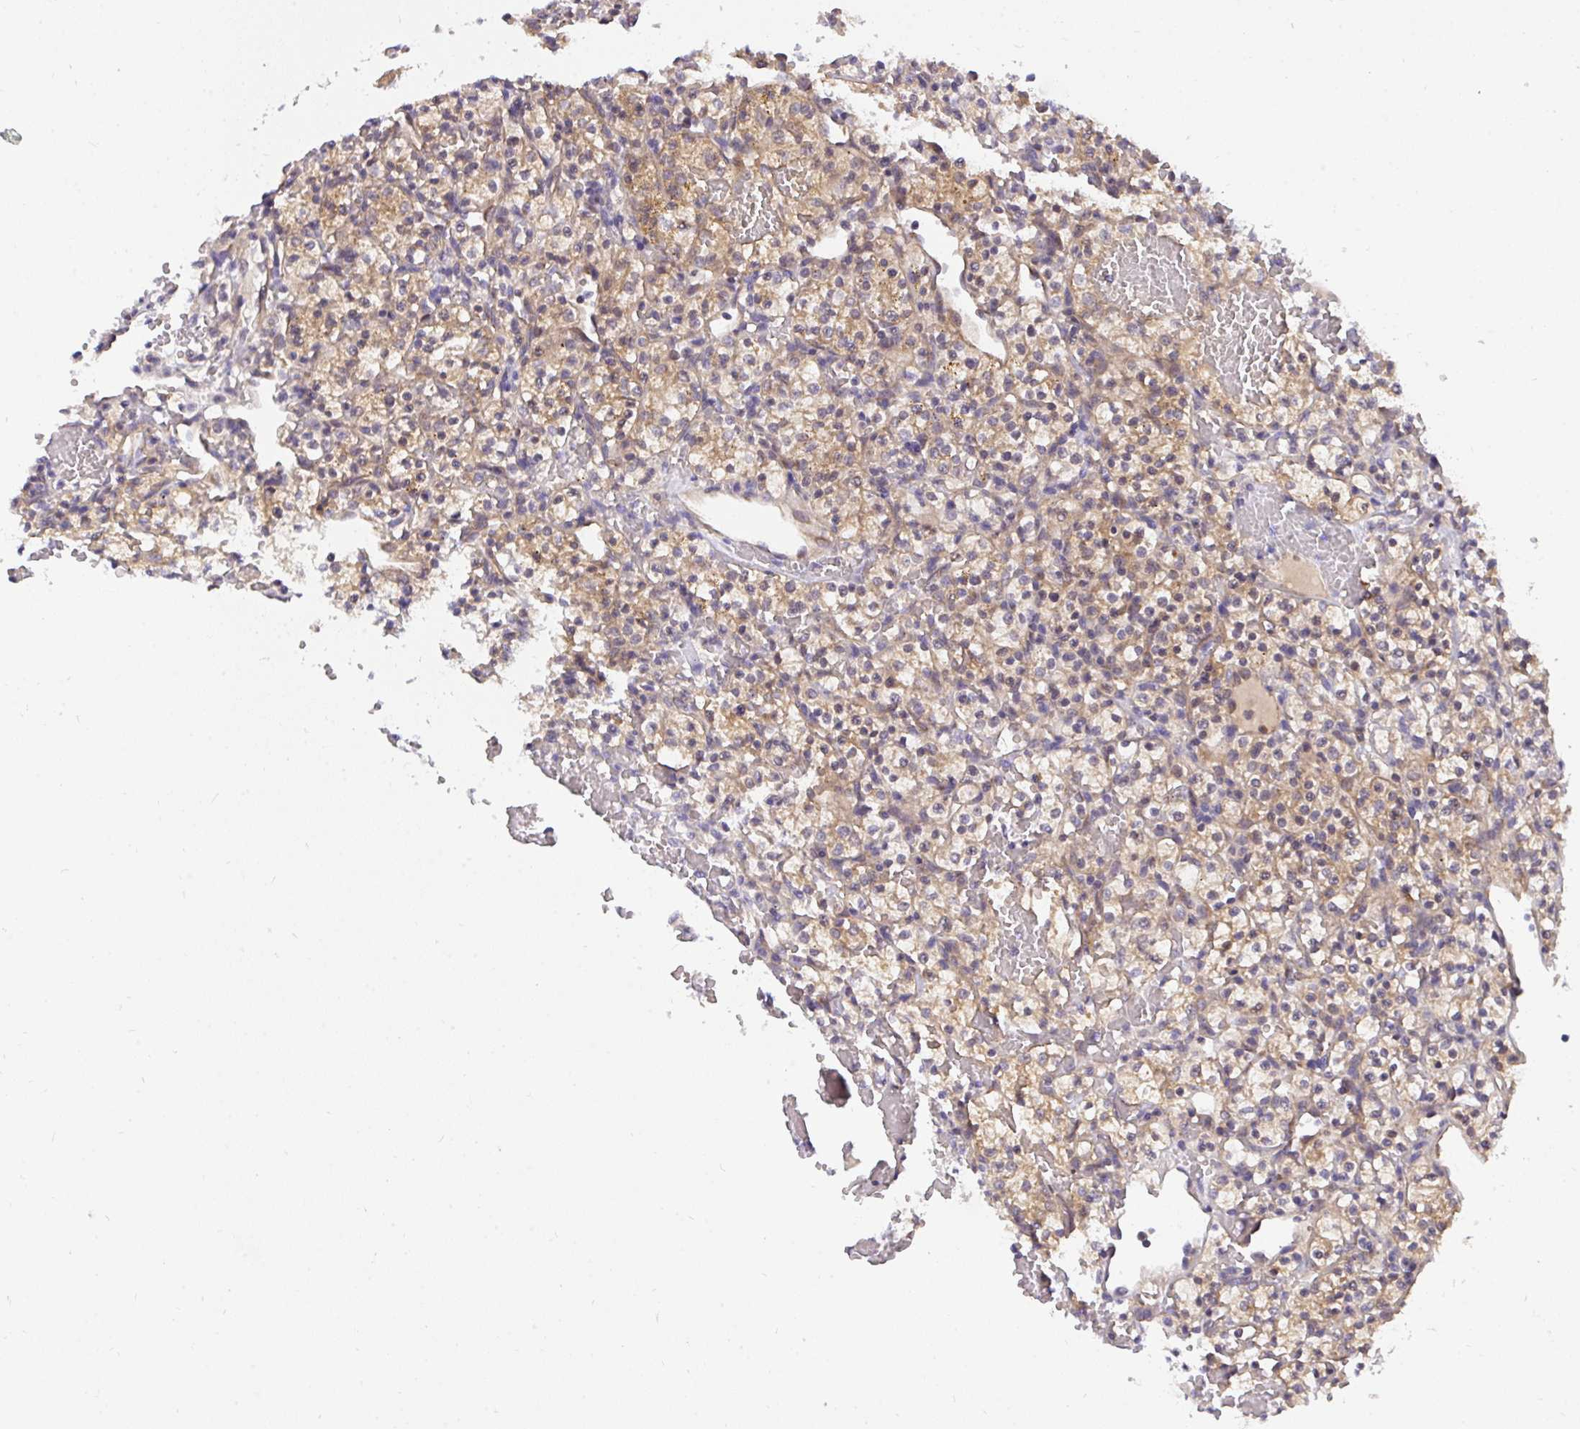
{"staining": {"intensity": "weak", "quantity": "25%-75%", "location": "cytoplasmic/membranous"}, "tissue": "renal cancer", "cell_type": "Tumor cells", "image_type": "cancer", "snomed": [{"axis": "morphology", "description": "Adenocarcinoma, NOS"}, {"axis": "topography", "description": "Kidney"}], "caption": "Human adenocarcinoma (renal) stained for a protein (brown) exhibits weak cytoplasmic/membranous positive expression in approximately 25%-75% of tumor cells.", "gene": "C19orf54", "patient": {"sex": "female", "age": 60}}